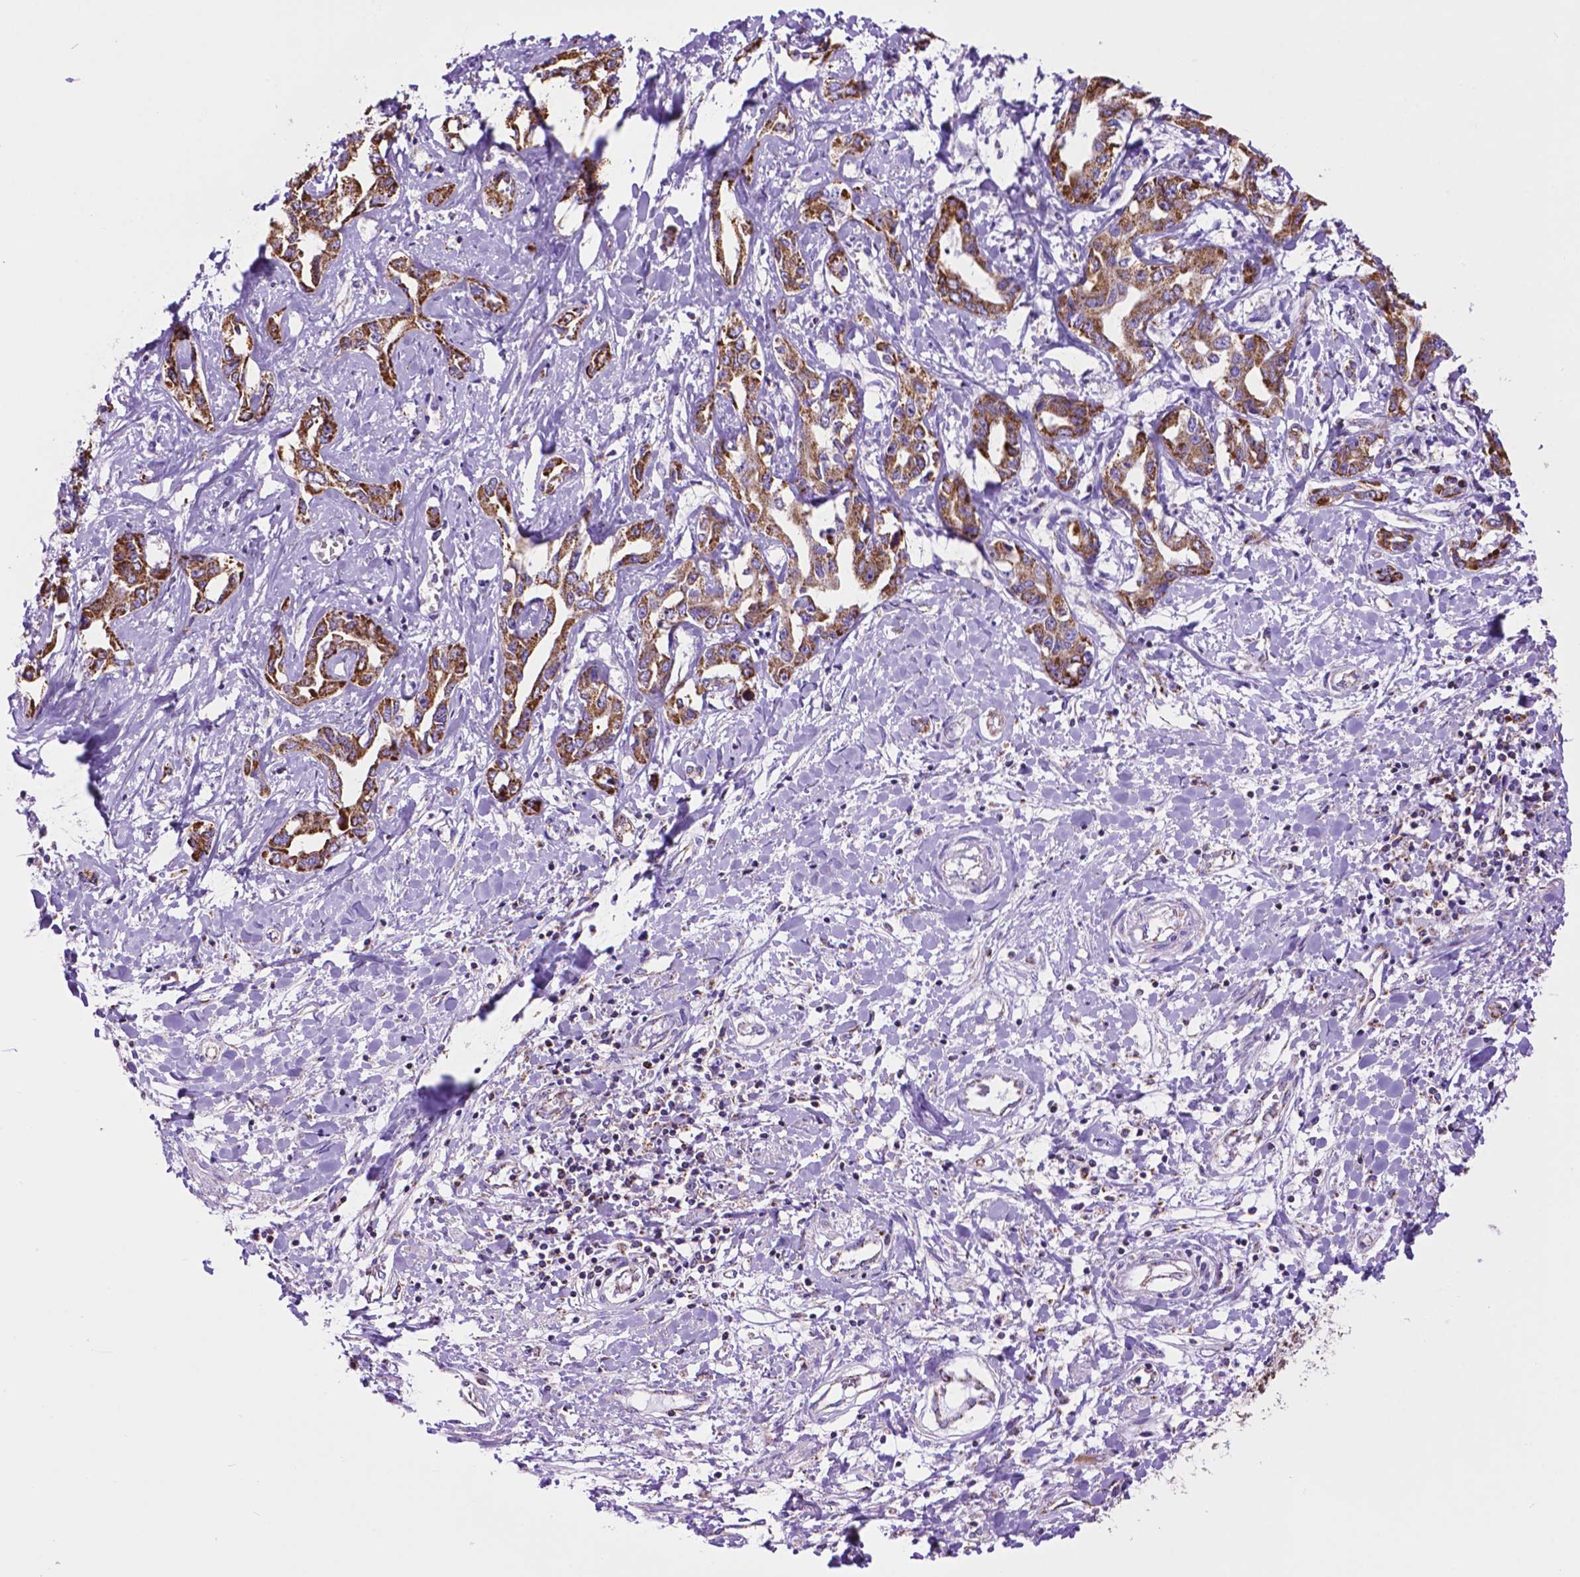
{"staining": {"intensity": "strong", "quantity": ">75%", "location": "cytoplasmic/membranous"}, "tissue": "liver cancer", "cell_type": "Tumor cells", "image_type": "cancer", "snomed": [{"axis": "morphology", "description": "Cholangiocarcinoma"}, {"axis": "topography", "description": "Liver"}], "caption": "High-magnification brightfield microscopy of liver cancer stained with DAB (brown) and counterstained with hematoxylin (blue). tumor cells exhibit strong cytoplasmic/membranous expression is present in about>75% of cells.", "gene": "GDPD5", "patient": {"sex": "male", "age": 59}}